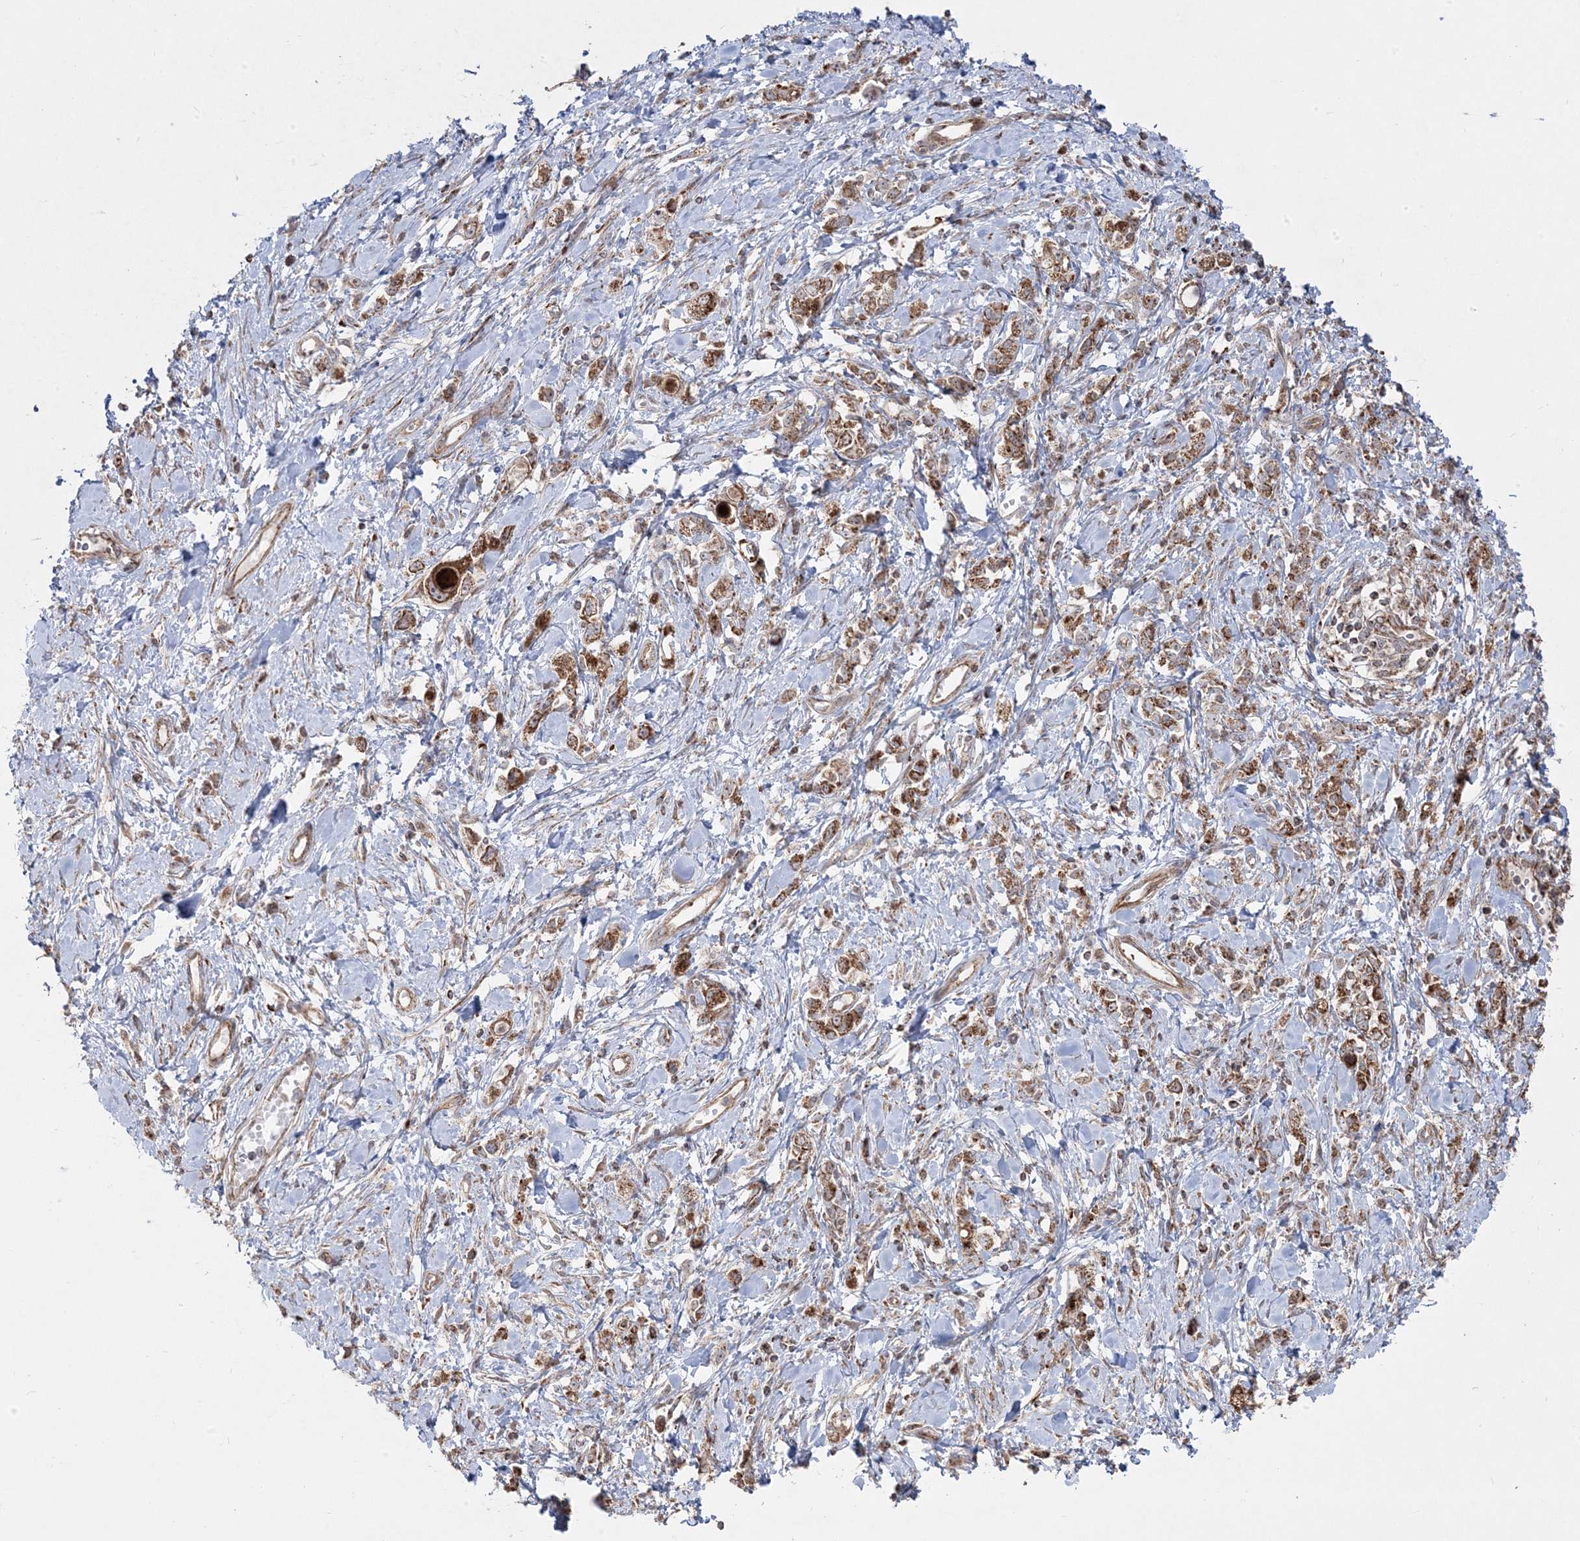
{"staining": {"intensity": "moderate", "quantity": ">75%", "location": "cytoplasmic/membranous"}, "tissue": "stomach cancer", "cell_type": "Tumor cells", "image_type": "cancer", "snomed": [{"axis": "morphology", "description": "Adenocarcinoma, NOS"}, {"axis": "topography", "description": "Stomach"}], "caption": "Protein staining of stomach adenocarcinoma tissue exhibits moderate cytoplasmic/membranous expression in approximately >75% of tumor cells.", "gene": "CLUAP1", "patient": {"sex": "female", "age": 76}}